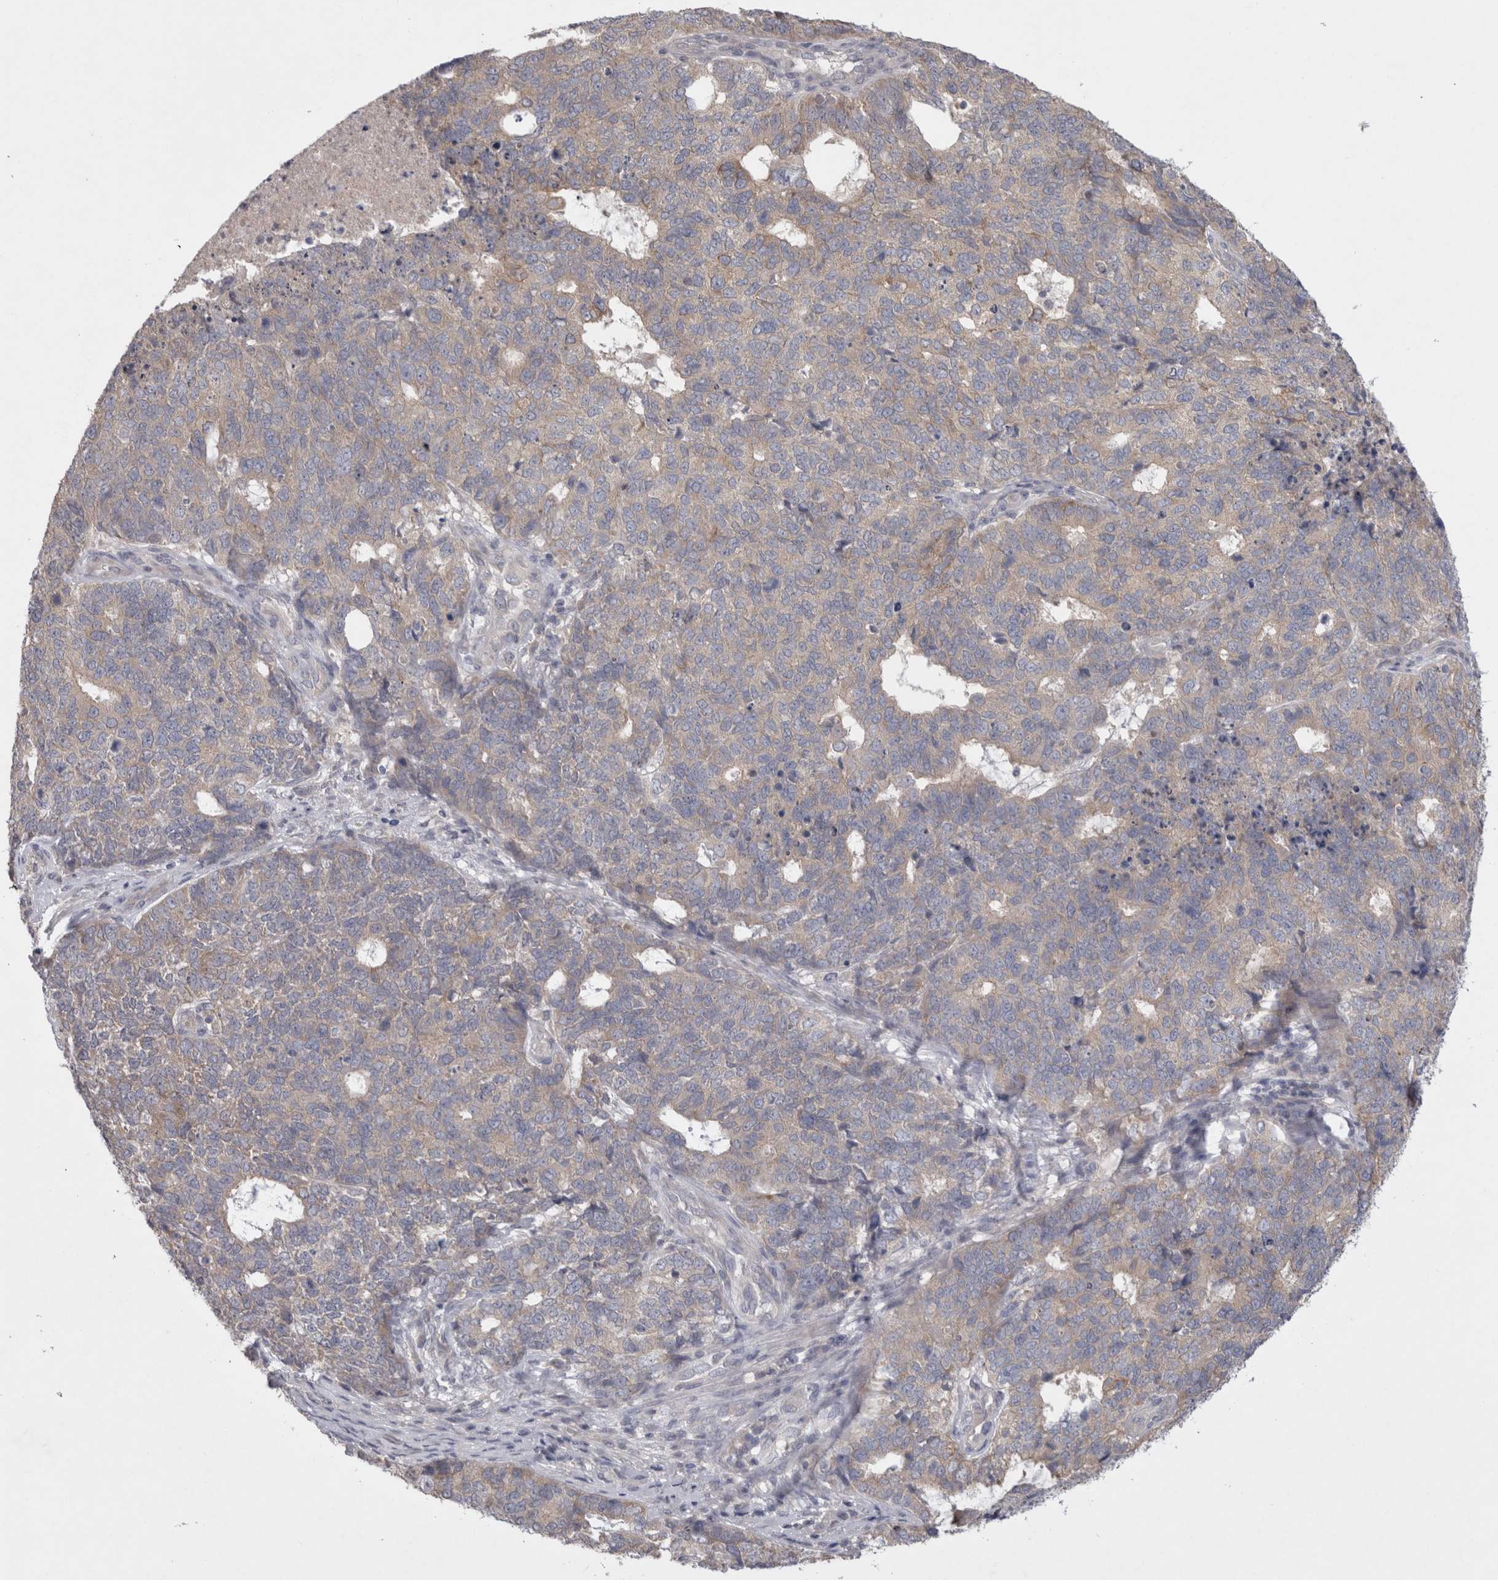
{"staining": {"intensity": "weak", "quantity": "<25%", "location": "cytoplasmic/membranous"}, "tissue": "cervical cancer", "cell_type": "Tumor cells", "image_type": "cancer", "snomed": [{"axis": "morphology", "description": "Squamous cell carcinoma, NOS"}, {"axis": "topography", "description": "Cervix"}], "caption": "A high-resolution micrograph shows immunohistochemistry (IHC) staining of cervical cancer (squamous cell carcinoma), which displays no significant positivity in tumor cells.", "gene": "LRRC40", "patient": {"sex": "female", "age": 63}}